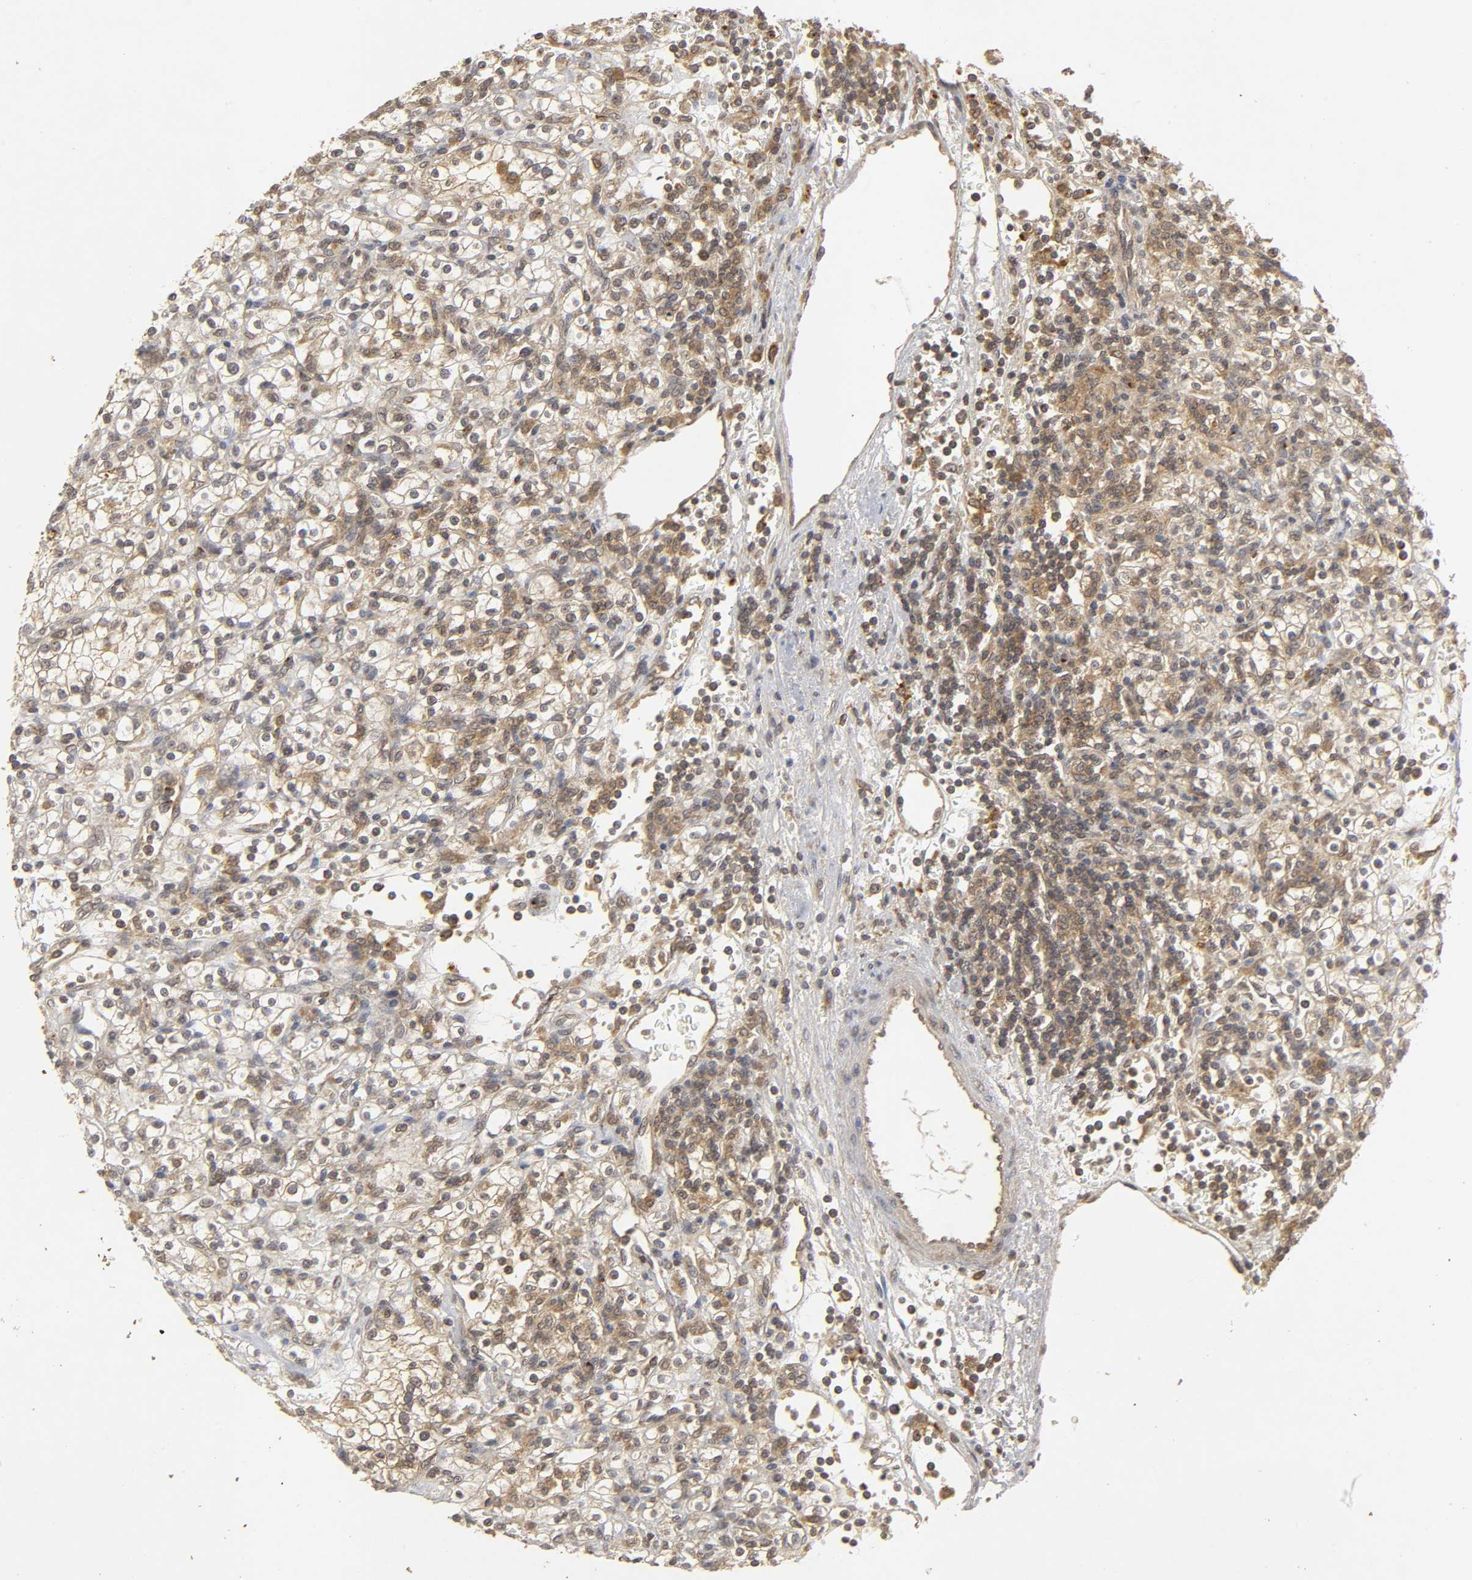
{"staining": {"intensity": "weak", "quantity": "25%-75%", "location": "cytoplasmic/membranous"}, "tissue": "renal cancer", "cell_type": "Tumor cells", "image_type": "cancer", "snomed": [{"axis": "morphology", "description": "Normal tissue, NOS"}, {"axis": "morphology", "description": "Adenocarcinoma, NOS"}, {"axis": "topography", "description": "Kidney"}], "caption": "Renal cancer stained with a protein marker reveals weak staining in tumor cells.", "gene": "TRAF6", "patient": {"sex": "female", "age": 55}}